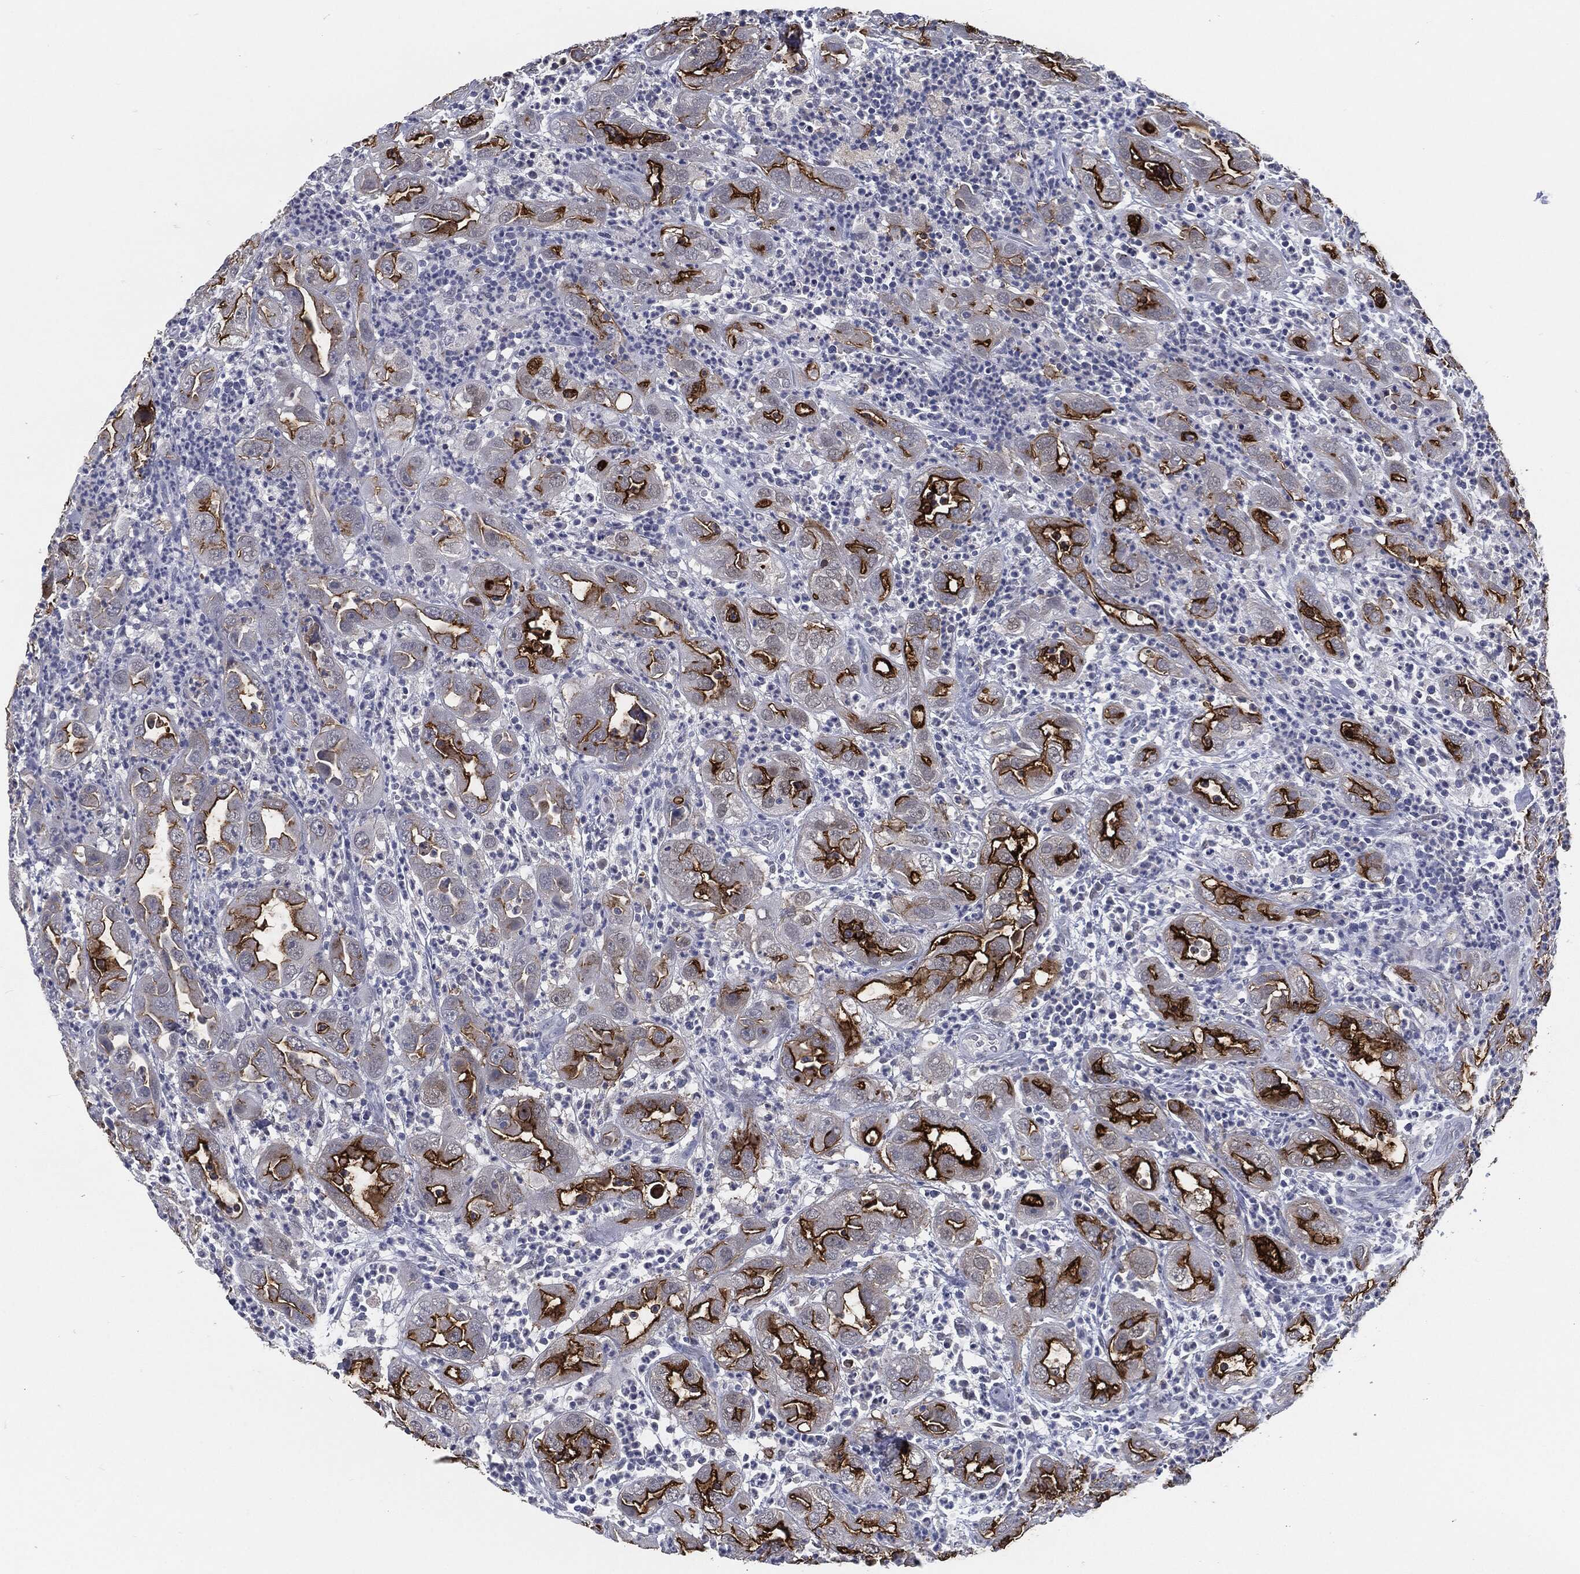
{"staining": {"intensity": "strong", "quantity": "25%-75%", "location": "cytoplasmic/membranous"}, "tissue": "urothelial cancer", "cell_type": "Tumor cells", "image_type": "cancer", "snomed": [{"axis": "morphology", "description": "Urothelial carcinoma, High grade"}, {"axis": "topography", "description": "Urinary bladder"}], "caption": "Immunohistochemistry (IHC) histopathology image of human urothelial cancer stained for a protein (brown), which shows high levels of strong cytoplasmic/membranous positivity in about 25%-75% of tumor cells.", "gene": "PROM1", "patient": {"sex": "female", "age": 41}}